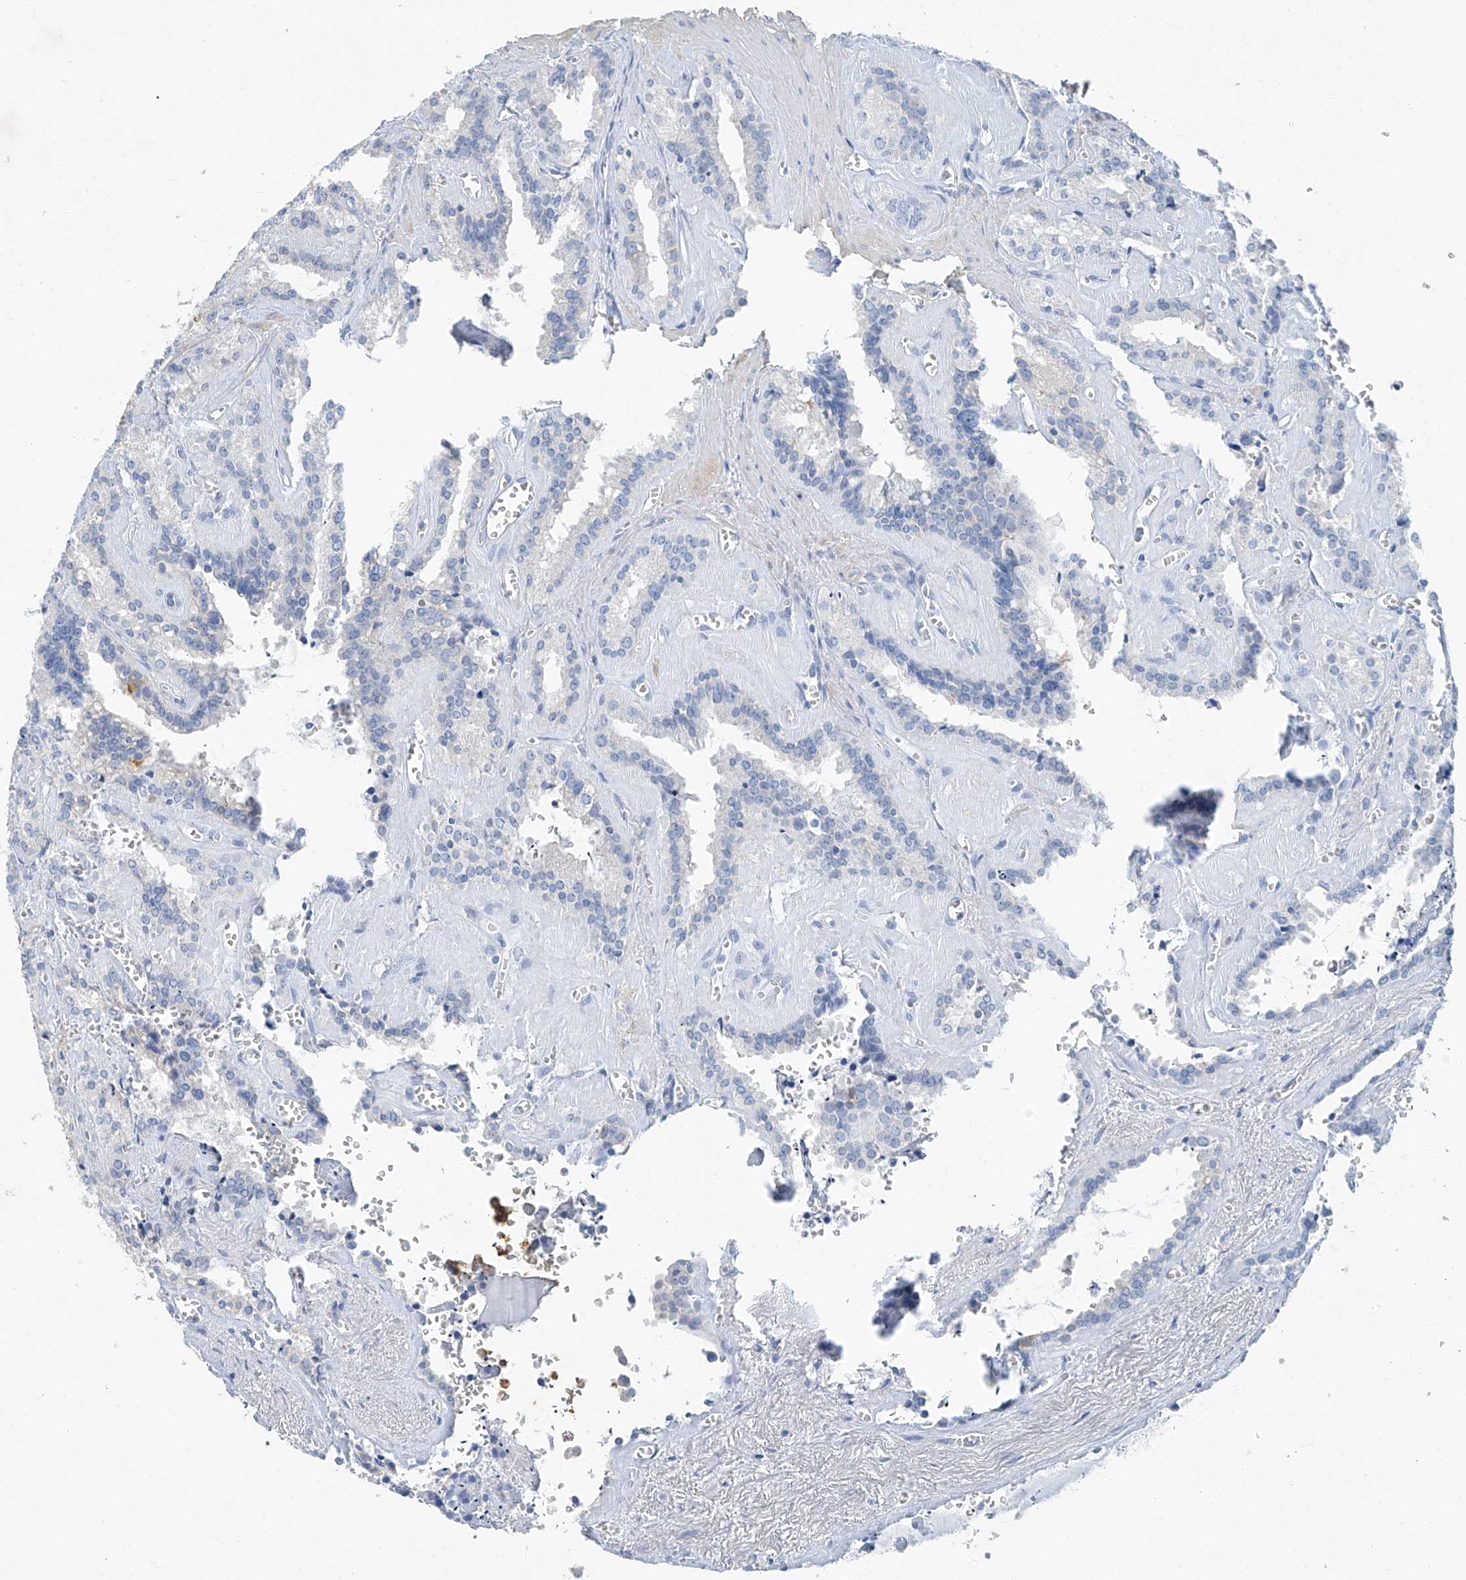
{"staining": {"intensity": "negative", "quantity": "none", "location": "none"}, "tissue": "seminal vesicle", "cell_type": "Glandular cells", "image_type": "normal", "snomed": [{"axis": "morphology", "description": "Normal tissue, NOS"}, {"axis": "topography", "description": "Prostate"}, {"axis": "topography", "description": "Seminal veicle"}], "caption": "Immunohistochemistry (IHC) of normal seminal vesicle reveals no expression in glandular cells.", "gene": "C1orf87", "patient": {"sex": "male", "age": 59}}